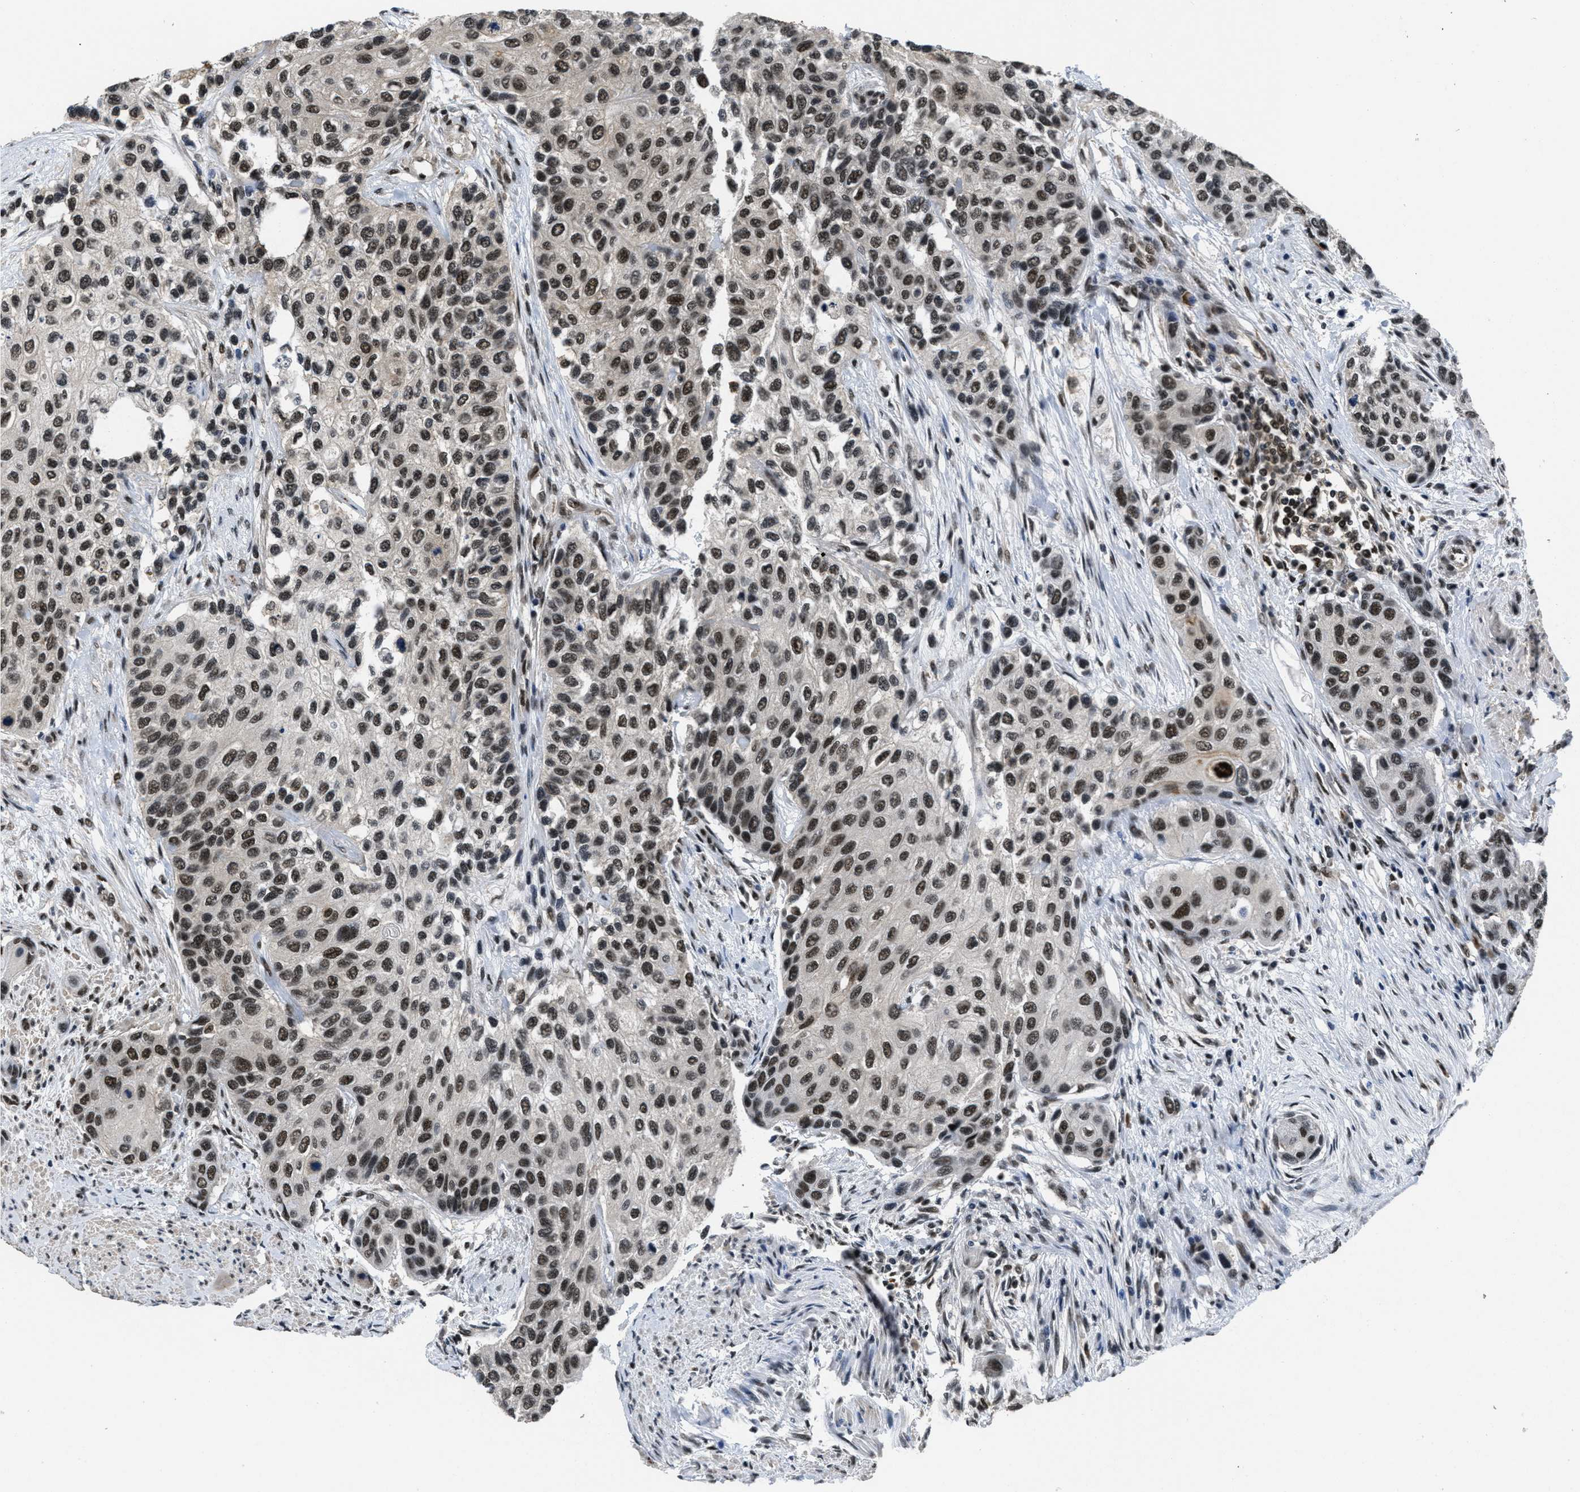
{"staining": {"intensity": "strong", "quantity": ">75%", "location": "nuclear"}, "tissue": "urothelial cancer", "cell_type": "Tumor cells", "image_type": "cancer", "snomed": [{"axis": "morphology", "description": "Urothelial carcinoma, High grade"}, {"axis": "topography", "description": "Urinary bladder"}], "caption": "Urothelial carcinoma (high-grade) tissue demonstrates strong nuclear staining in approximately >75% of tumor cells", "gene": "CUL4B", "patient": {"sex": "female", "age": 56}}